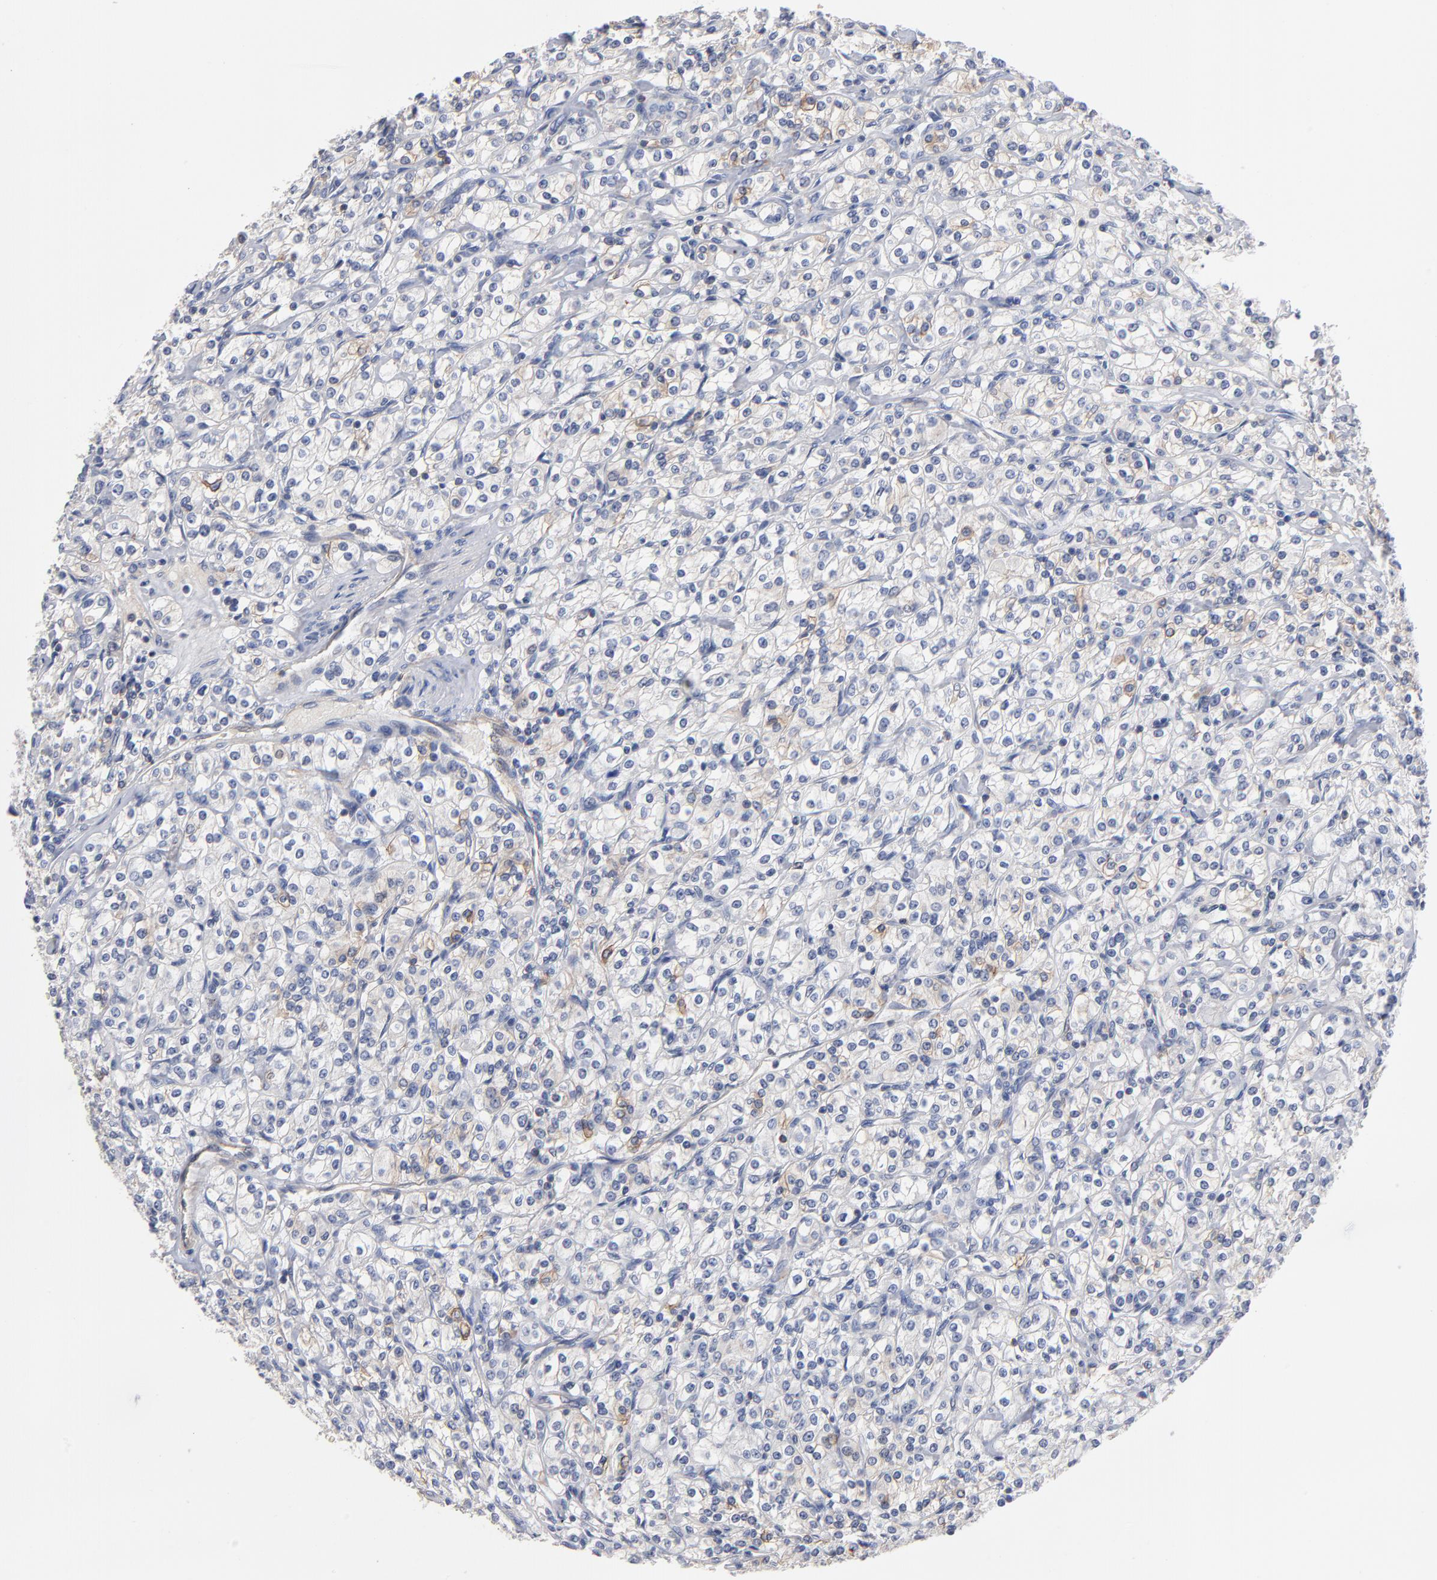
{"staining": {"intensity": "weak", "quantity": "<25%", "location": "cytoplasmic/membranous"}, "tissue": "renal cancer", "cell_type": "Tumor cells", "image_type": "cancer", "snomed": [{"axis": "morphology", "description": "Adenocarcinoma, NOS"}, {"axis": "topography", "description": "Kidney"}], "caption": "Image shows no protein positivity in tumor cells of renal cancer tissue. The staining was performed using DAB to visualize the protein expression in brown, while the nuclei were stained in blue with hematoxylin (Magnification: 20x).", "gene": "PDLIM2", "patient": {"sex": "male", "age": 77}}